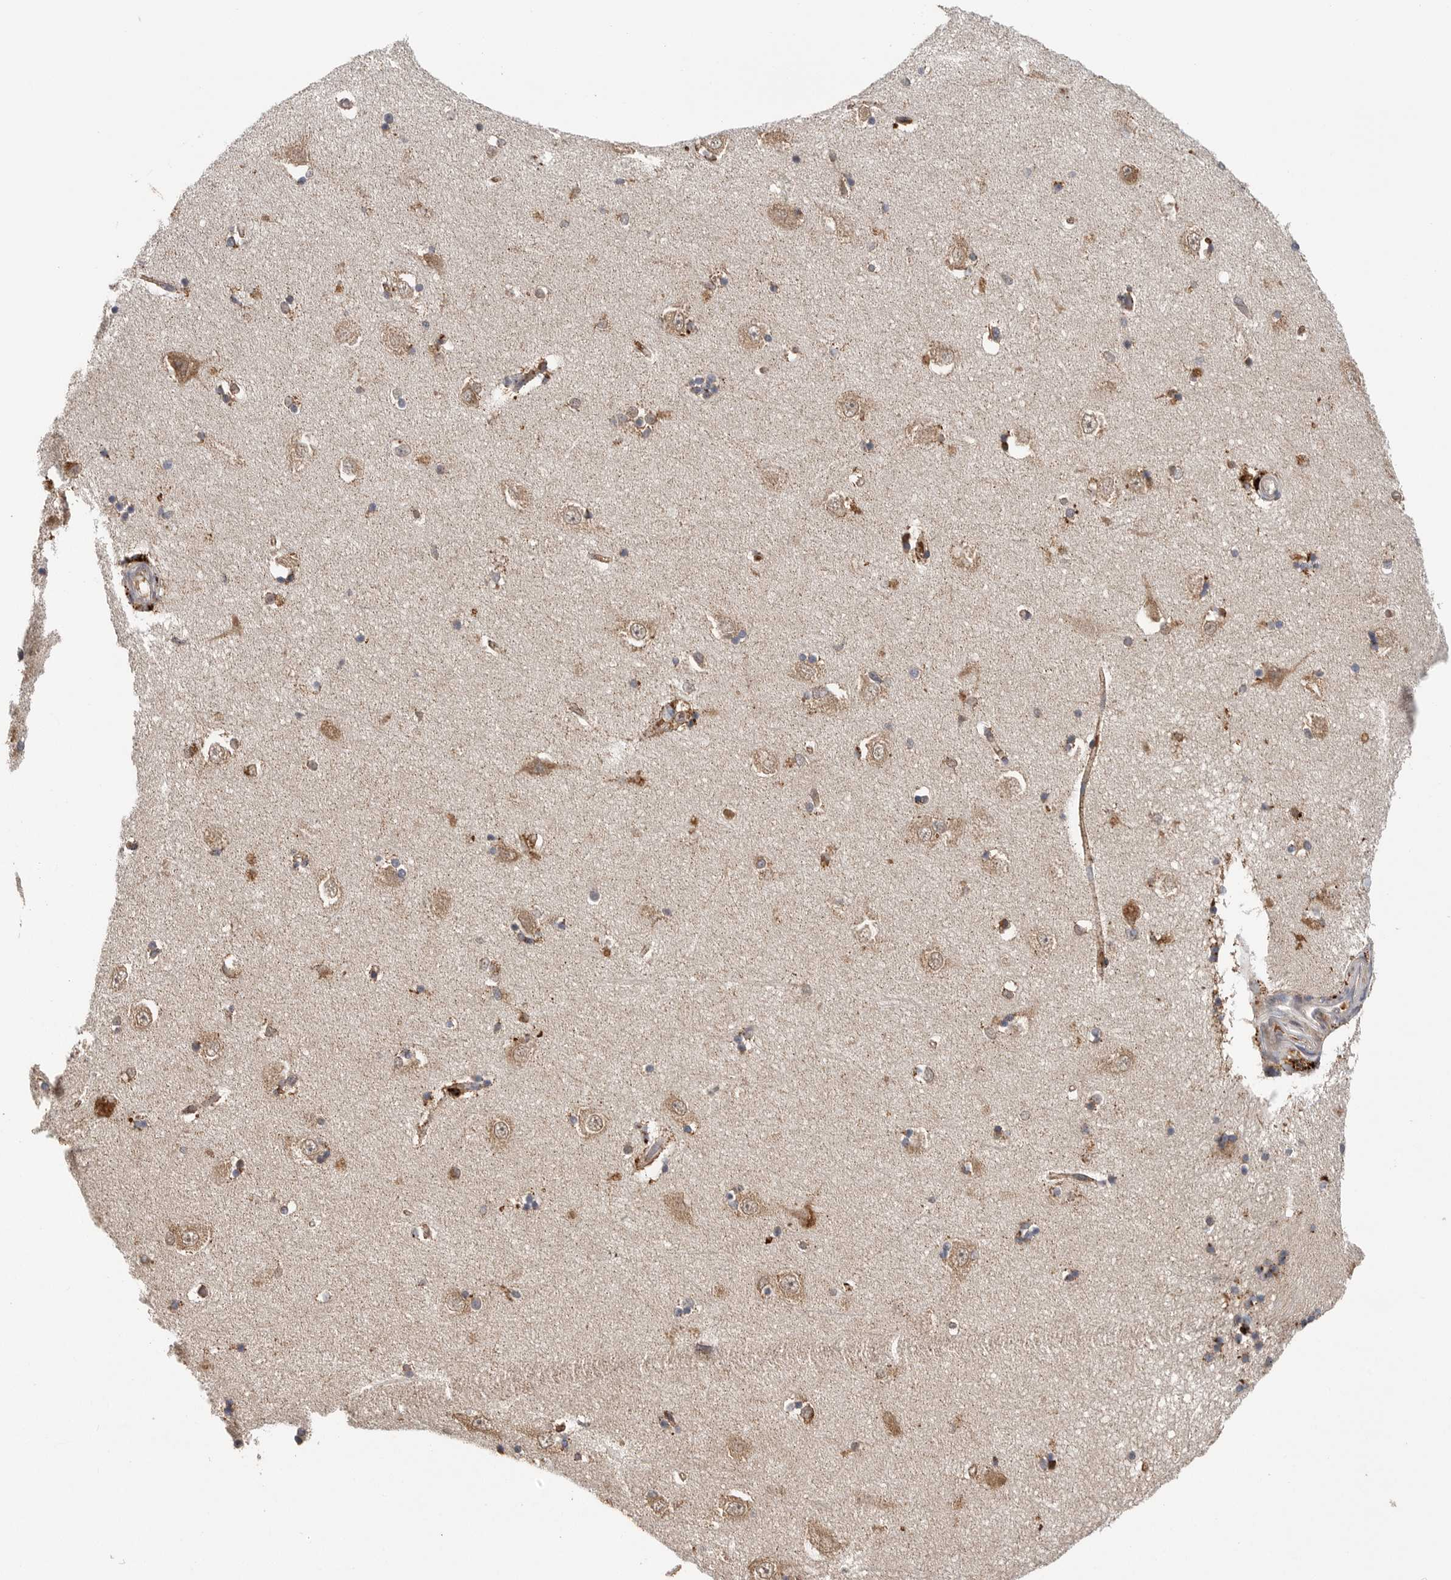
{"staining": {"intensity": "moderate", "quantity": "<25%", "location": "cytoplasmic/membranous"}, "tissue": "hippocampus", "cell_type": "Glial cells", "image_type": "normal", "snomed": [{"axis": "morphology", "description": "Normal tissue, NOS"}, {"axis": "topography", "description": "Hippocampus"}], "caption": "Human hippocampus stained for a protein (brown) demonstrates moderate cytoplasmic/membranous positive positivity in approximately <25% of glial cells.", "gene": "GALNS", "patient": {"sex": "male", "age": 45}}